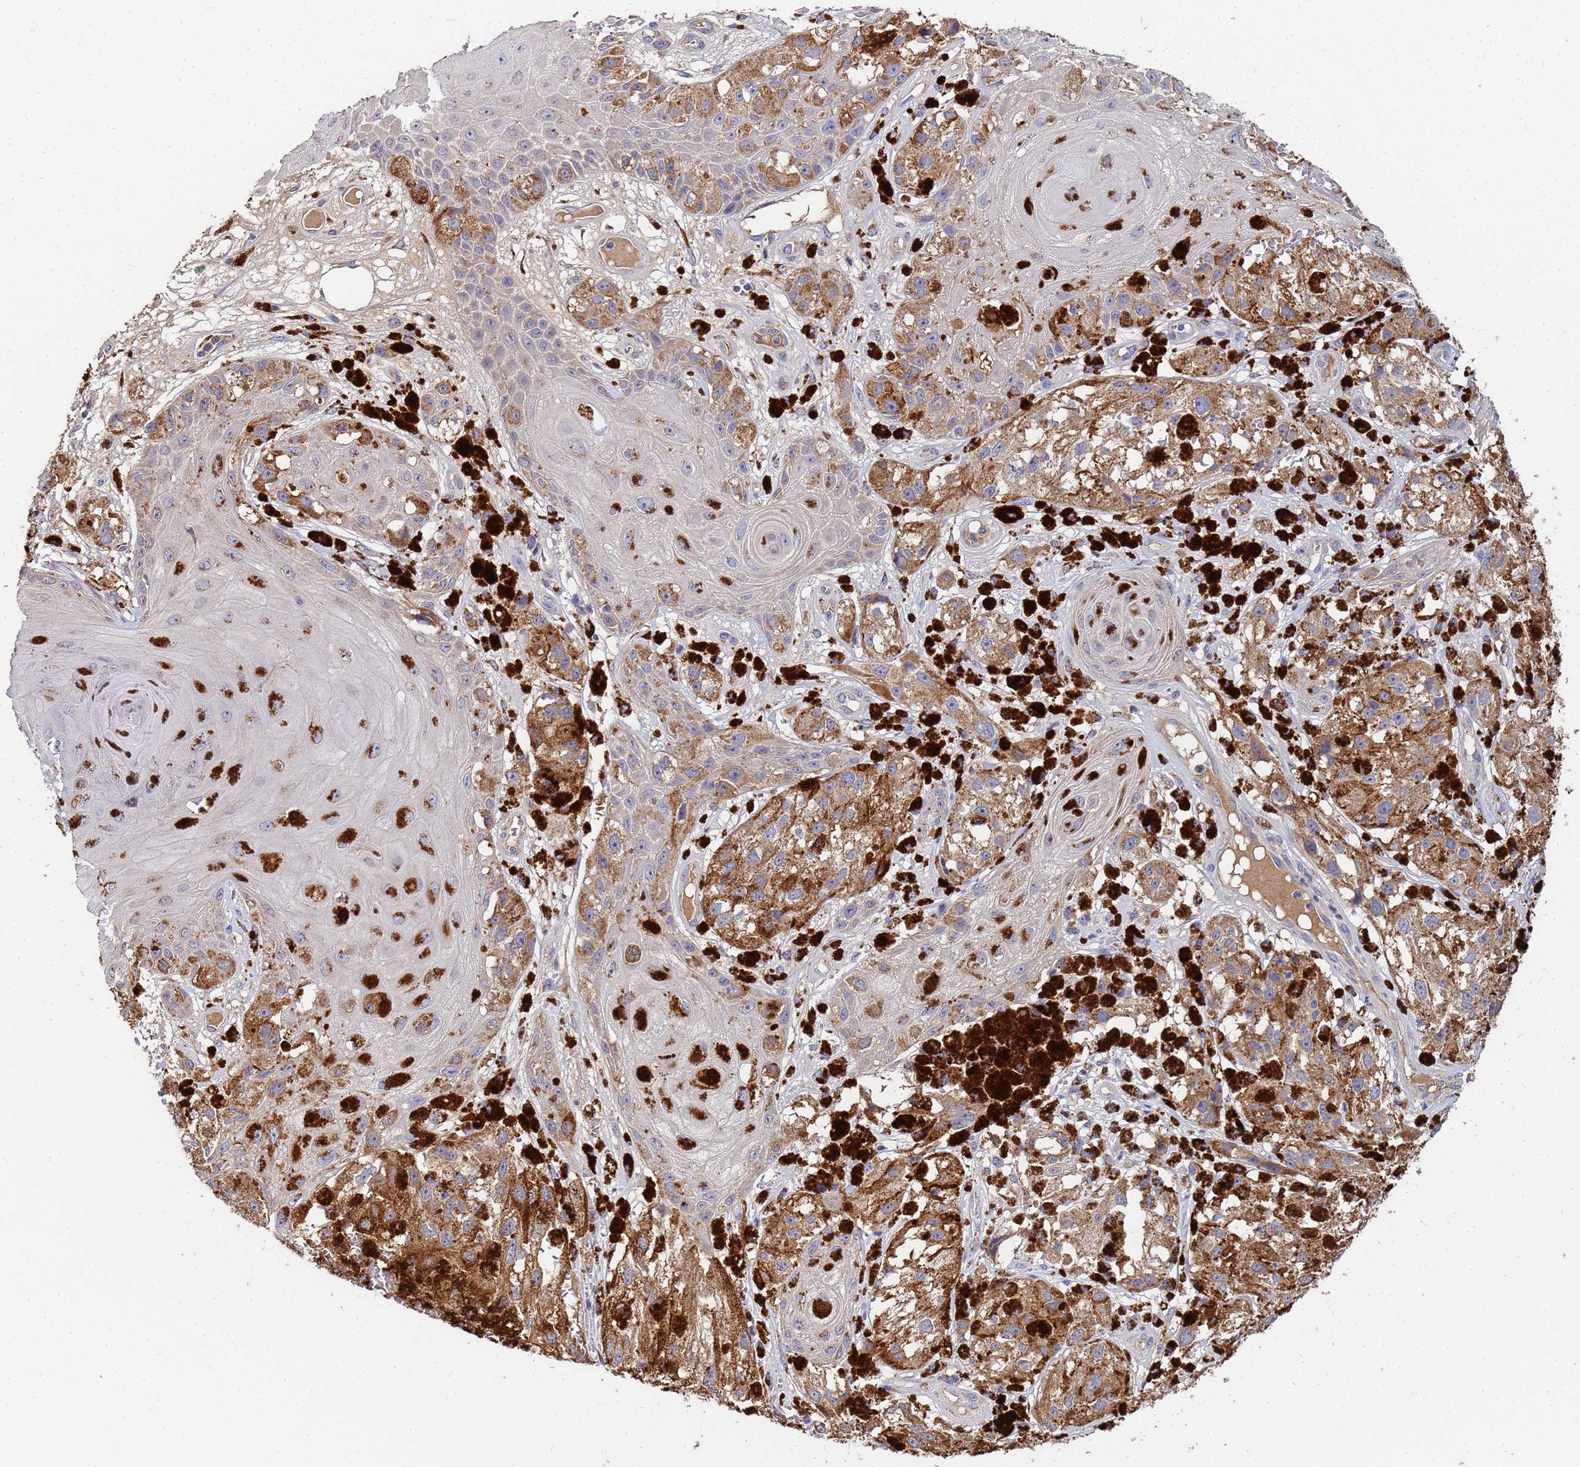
{"staining": {"intensity": "moderate", "quantity": ">75%", "location": "cytoplasmic/membranous"}, "tissue": "melanoma", "cell_type": "Tumor cells", "image_type": "cancer", "snomed": [{"axis": "morphology", "description": "Malignant melanoma, NOS"}, {"axis": "topography", "description": "Skin"}], "caption": "IHC (DAB) staining of malignant melanoma displays moderate cytoplasmic/membranous protein staining in about >75% of tumor cells.", "gene": "C5orf34", "patient": {"sex": "male", "age": 88}}